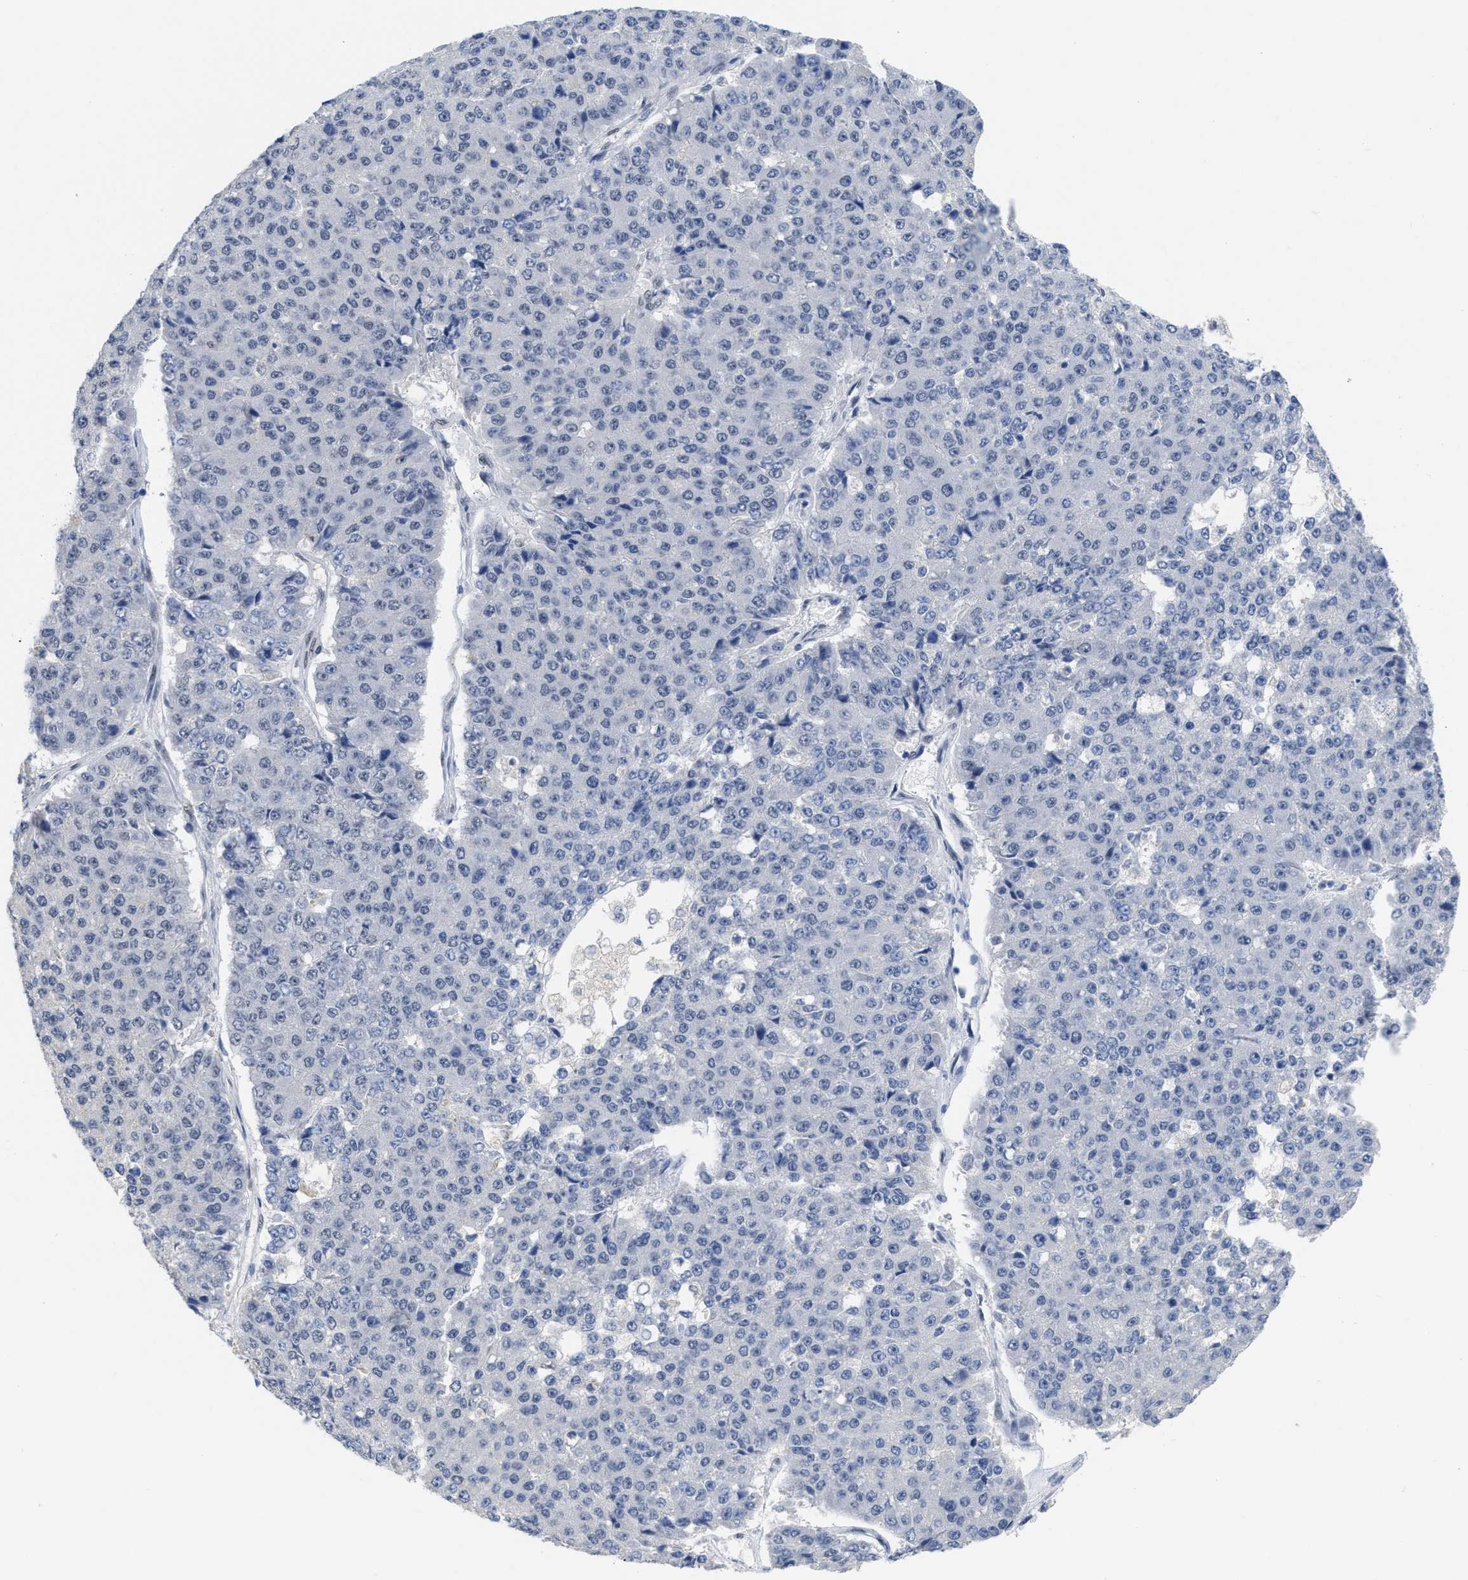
{"staining": {"intensity": "negative", "quantity": "none", "location": "none"}, "tissue": "pancreatic cancer", "cell_type": "Tumor cells", "image_type": "cancer", "snomed": [{"axis": "morphology", "description": "Adenocarcinoma, NOS"}, {"axis": "topography", "description": "Pancreas"}], "caption": "Tumor cells show no significant protein positivity in pancreatic cancer.", "gene": "GGNBP2", "patient": {"sex": "male", "age": 50}}